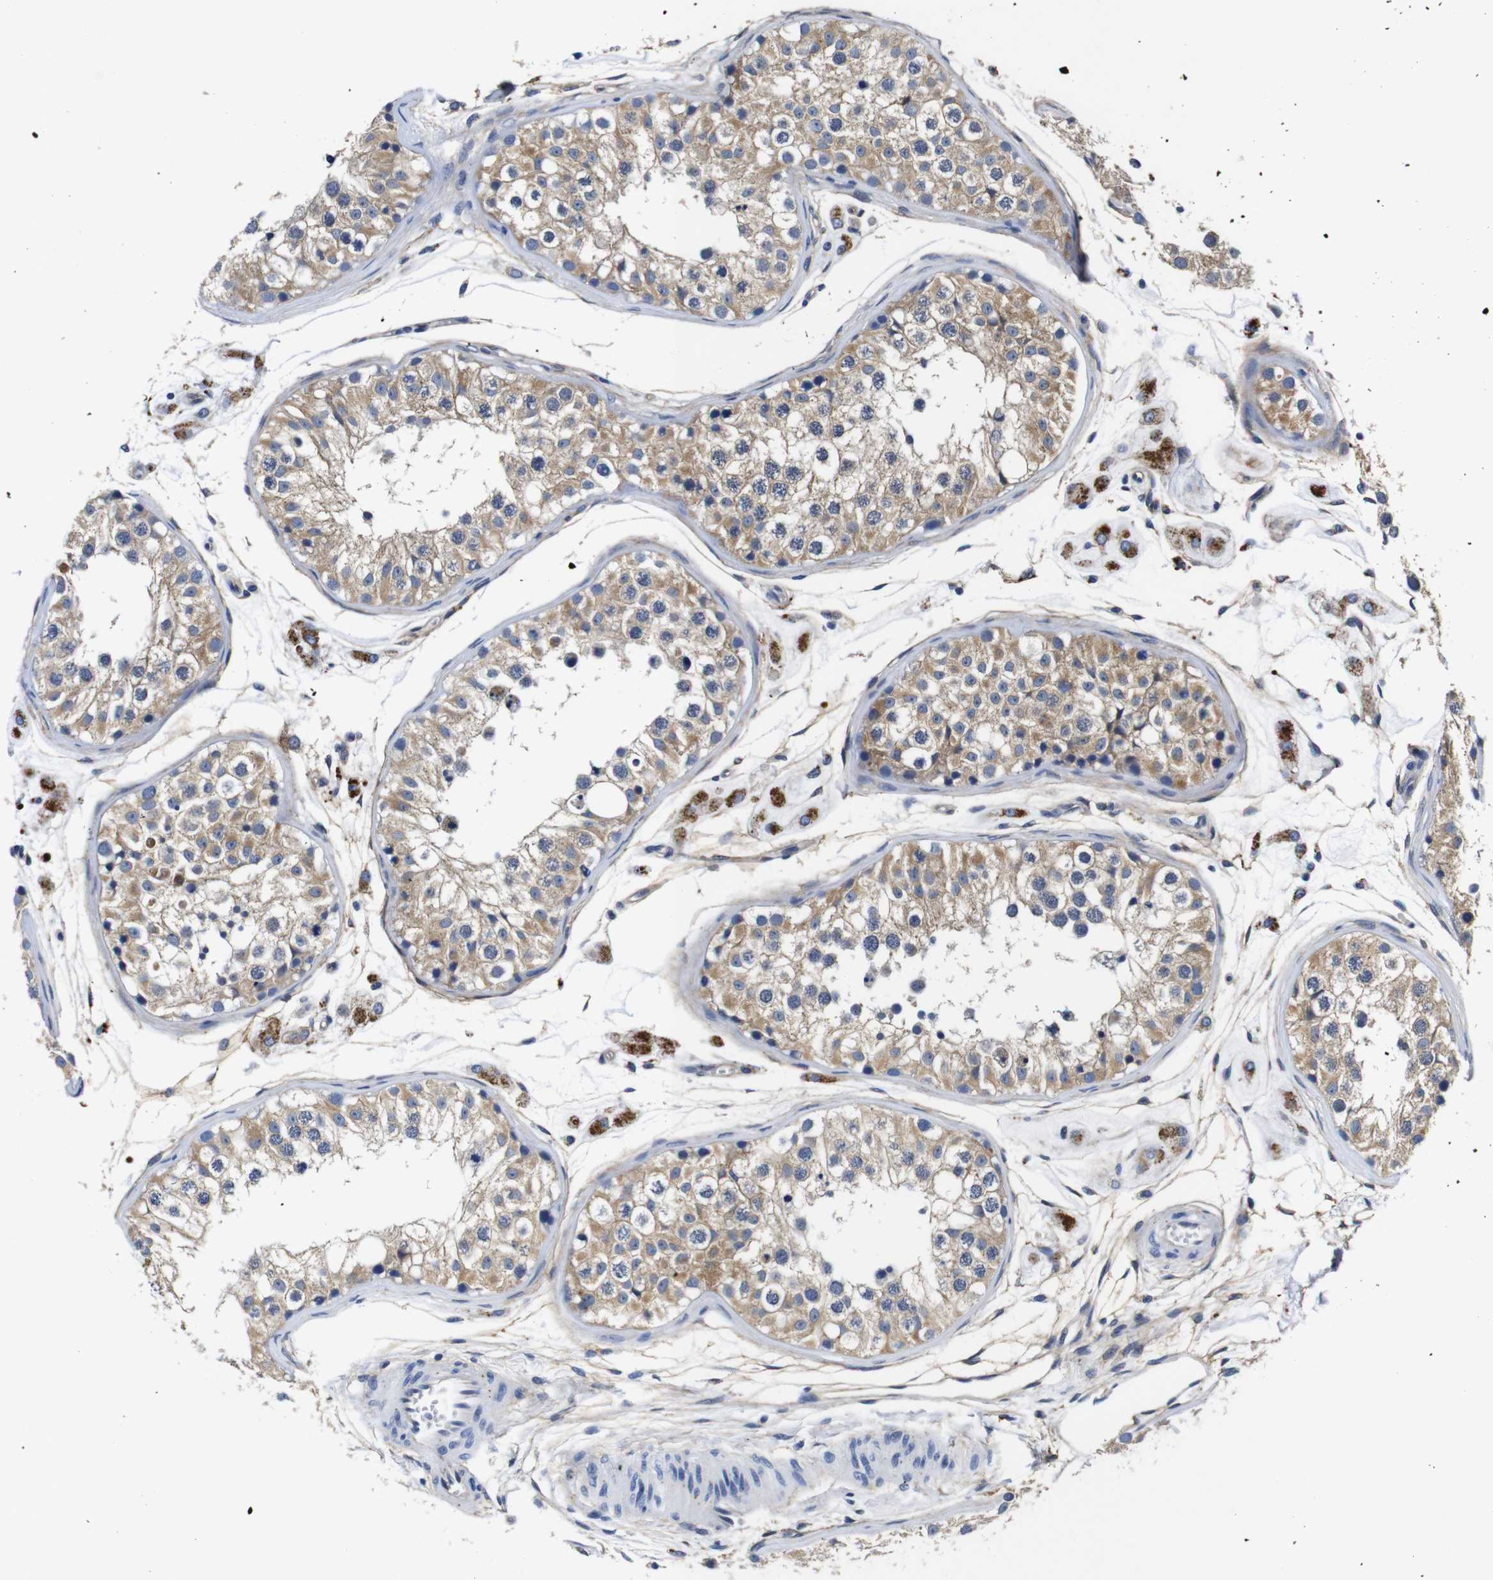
{"staining": {"intensity": "moderate", "quantity": ">75%", "location": "cytoplasmic/membranous"}, "tissue": "testis", "cell_type": "Cells in seminiferous ducts", "image_type": "normal", "snomed": [{"axis": "morphology", "description": "Normal tissue, NOS"}, {"axis": "morphology", "description": "Adenocarcinoma, metastatic, NOS"}, {"axis": "topography", "description": "Testis"}], "caption": "Testis stained for a protein shows moderate cytoplasmic/membranous positivity in cells in seminiferous ducts. (DAB IHC with brightfield microscopy, high magnification).", "gene": "GIMAP2", "patient": {"sex": "male", "age": 26}}